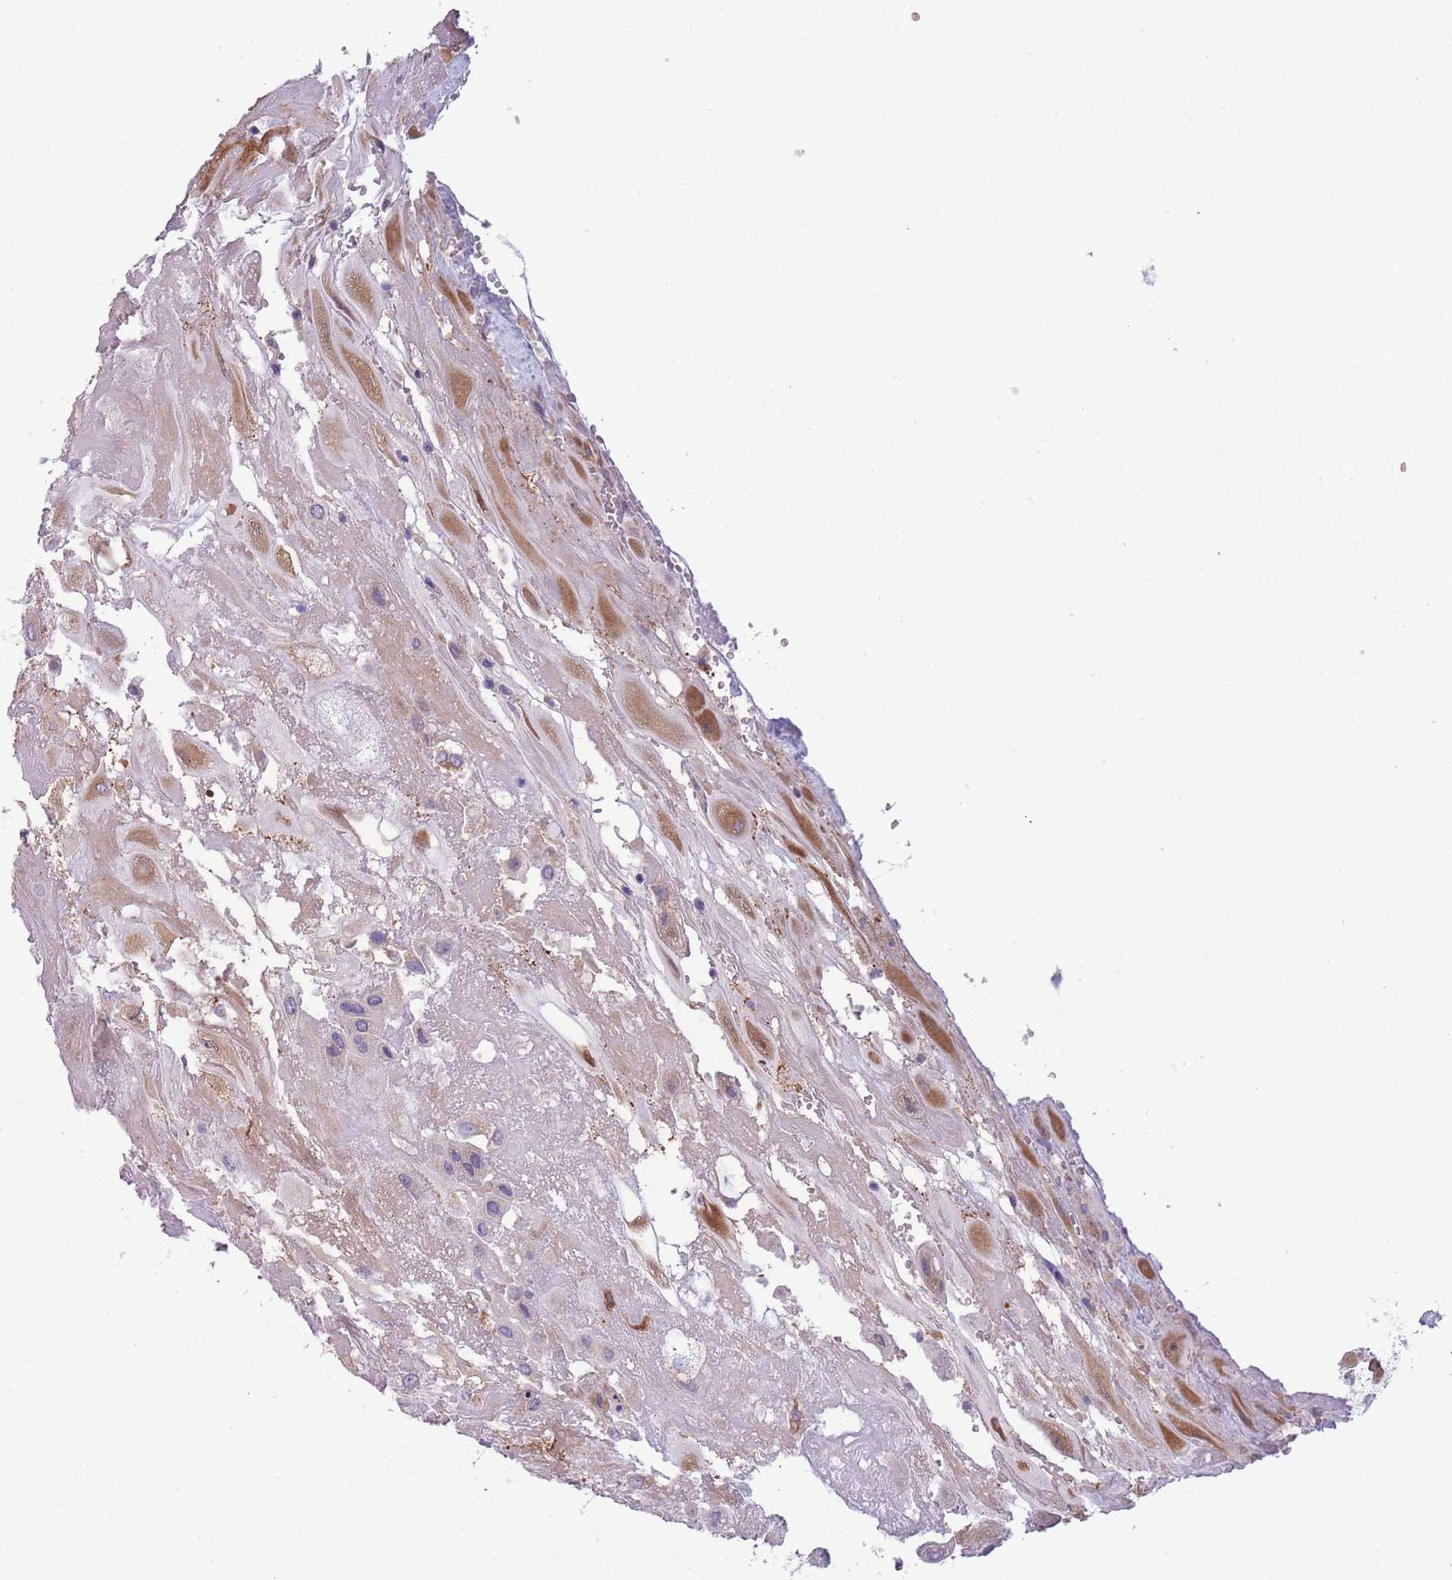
{"staining": {"intensity": "moderate", "quantity": "25%-75%", "location": "cytoplasmic/membranous"}, "tissue": "placenta", "cell_type": "Decidual cells", "image_type": "normal", "snomed": [{"axis": "morphology", "description": "Normal tissue, NOS"}, {"axis": "topography", "description": "Placenta"}], "caption": "IHC photomicrograph of normal placenta stained for a protein (brown), which reveals medium levels of moderate cytoplasmic/membranous positivity in about 25%-75% of decidual cells.", "gene": "NDUFAF6", "patient": {"sex": "female", "age": 32}}